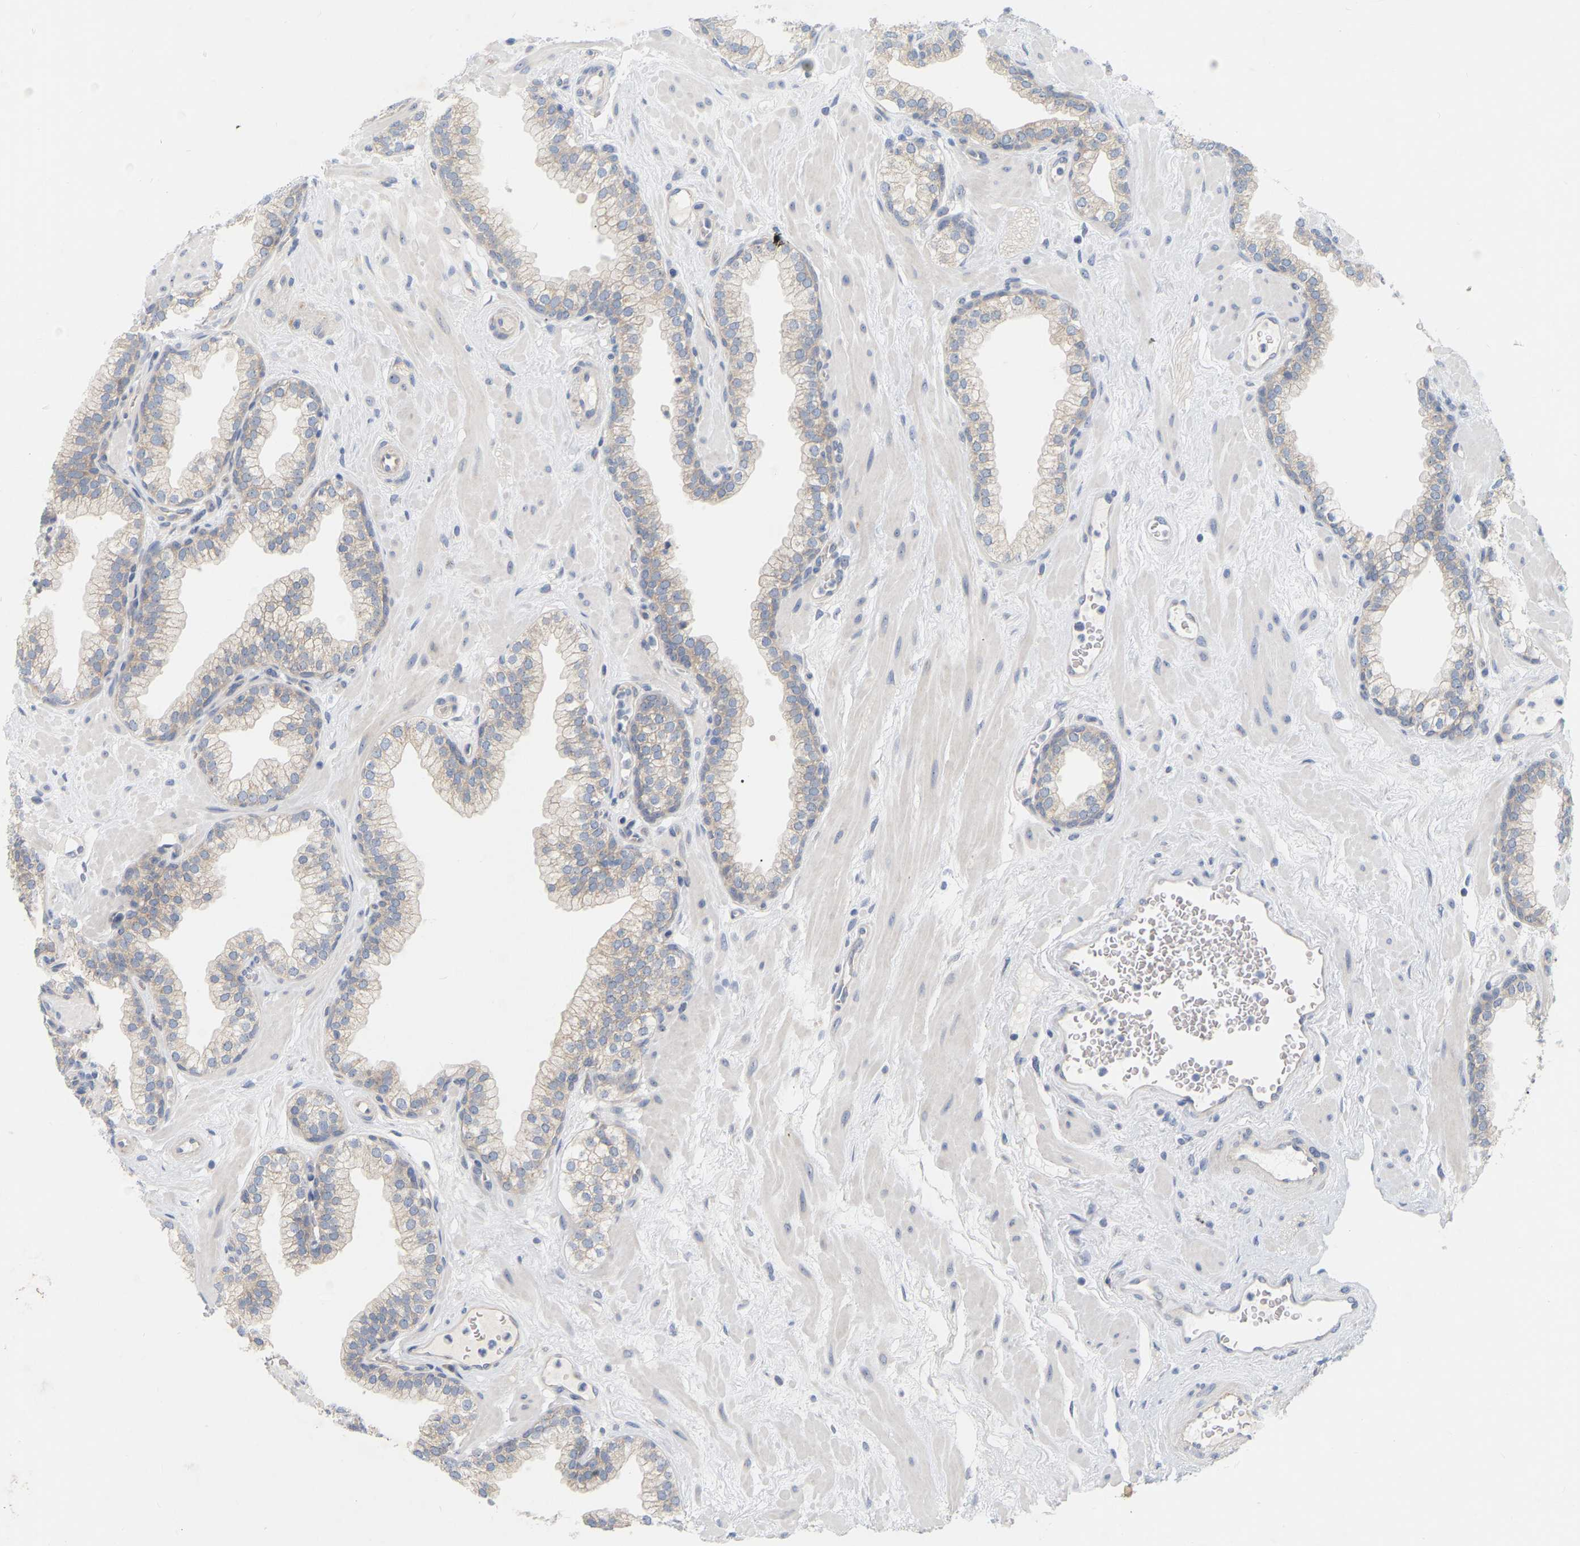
{"staining": {"intensity": "moderate", "quantity": "25%-75%", "location": "cytoplasmic/membranous"}, "tissue": "prostate", "cell_type": "Glandular cells", "image_type": "normal", "snomed": [{"axis": "morphology", "description": "Normal tissue, NOS"}, {"axis": "morphology", "description": "Urothelial carcinoma, Low grade"}, {"axis": "topography", "description": "Urinary bladder"}, {"axis": "topography", "description": "Prostate"}], "caption": "Immunohistochemistry (IHC) (DAB) staining of benign human prostate demonstrates moderate cytoplasmic/membranous protein positivity in about 25%-75% of glandular cells.", "gene": "MINDY4", "patient": {"sex": "male", "age": 60}}